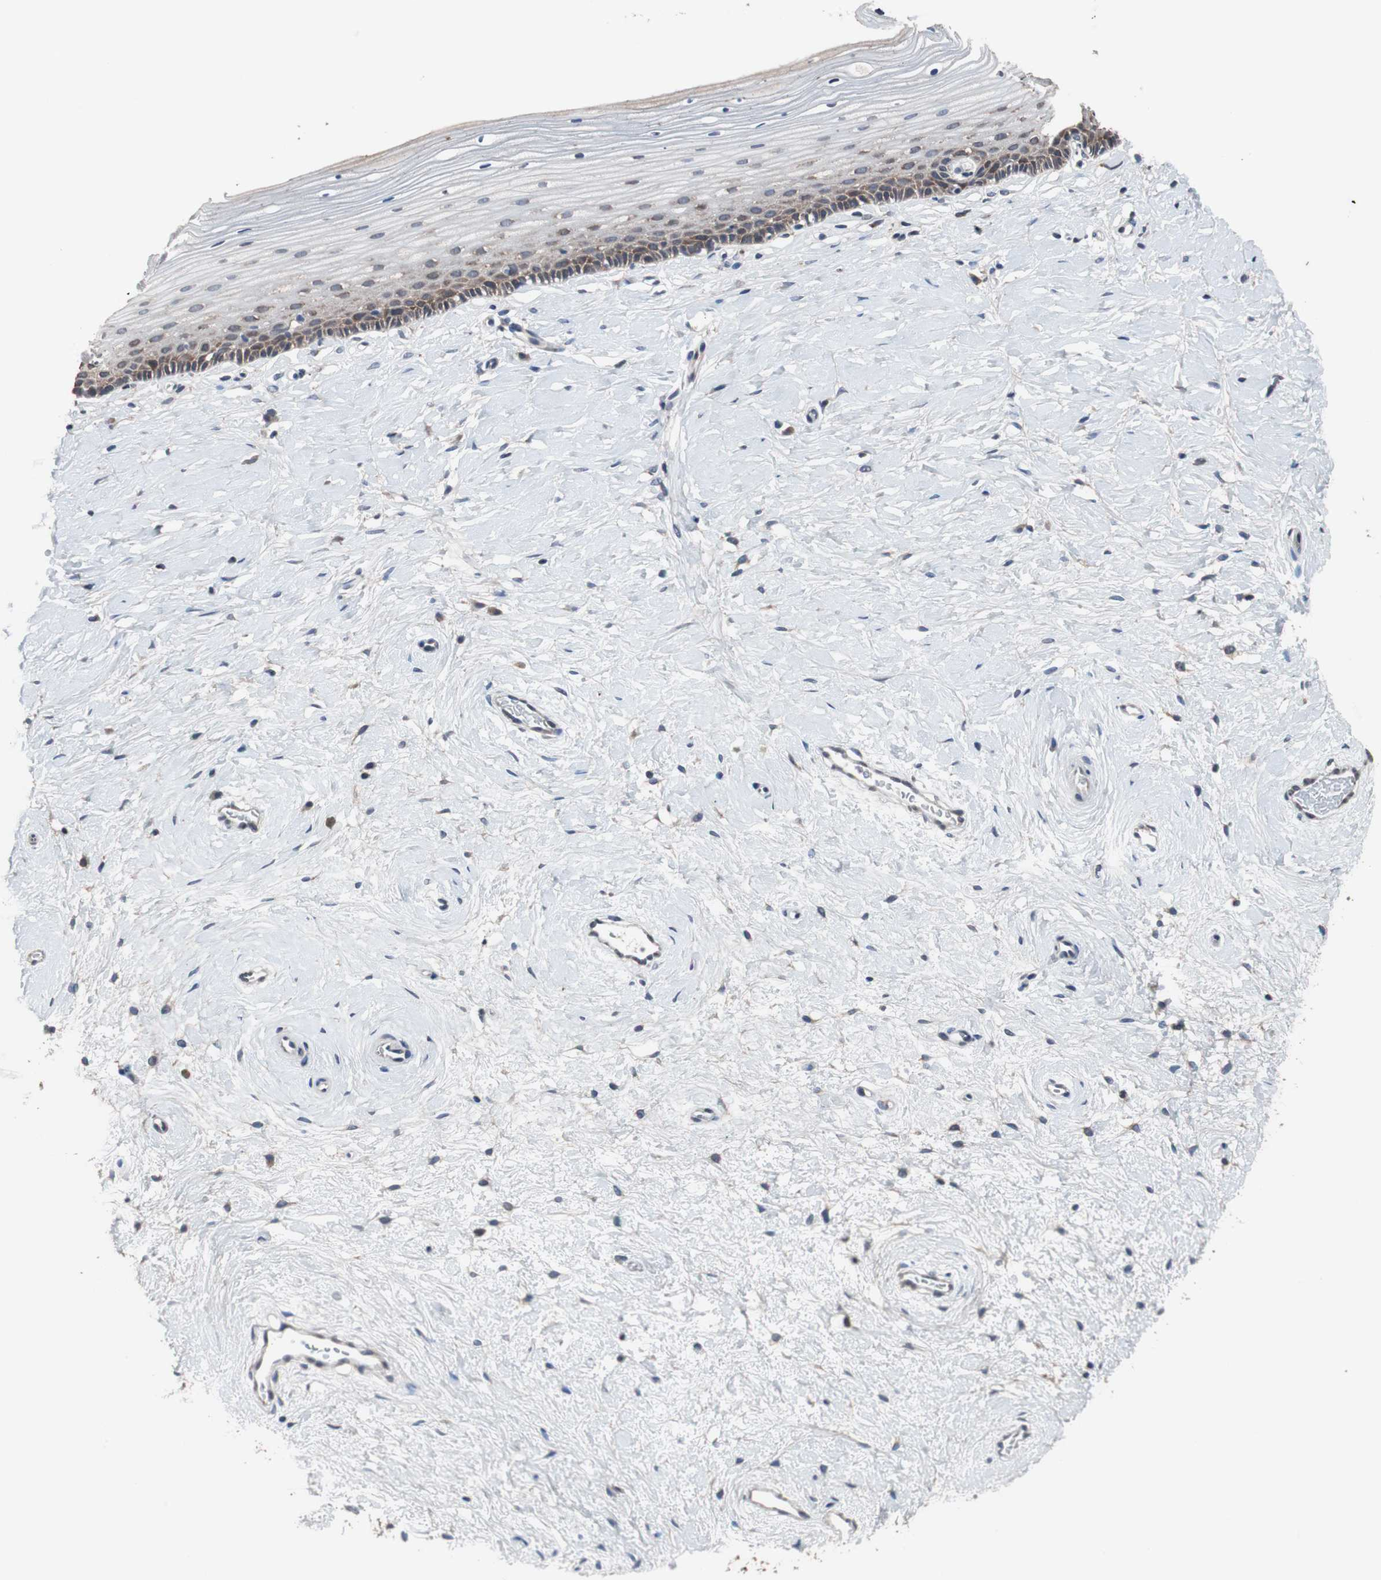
{"staining": {"intensity": "strong", "quantity": ">75%", "location": "cytoplasmic/membranous"}, "tissue": "cervix", "cell_type": "Glandular cells", "image_type": "normal", "snomed": [{"axis": "morphology", "description": "Normal tissue, NOS"}, {"axis": "topography", "description": "Cervix"}], "caption": "Brown immunohistochemical staining in normal human cervix exhibits strong cytoplasmic/membranous expression in approximately >75% of glandular cells. Using DAB (brown) and hematoxylin (blue) stains, captured at high magnification using brightfield microscopy.", "gene": "USP10", "patient": {"sex": "female", "age": 39}}